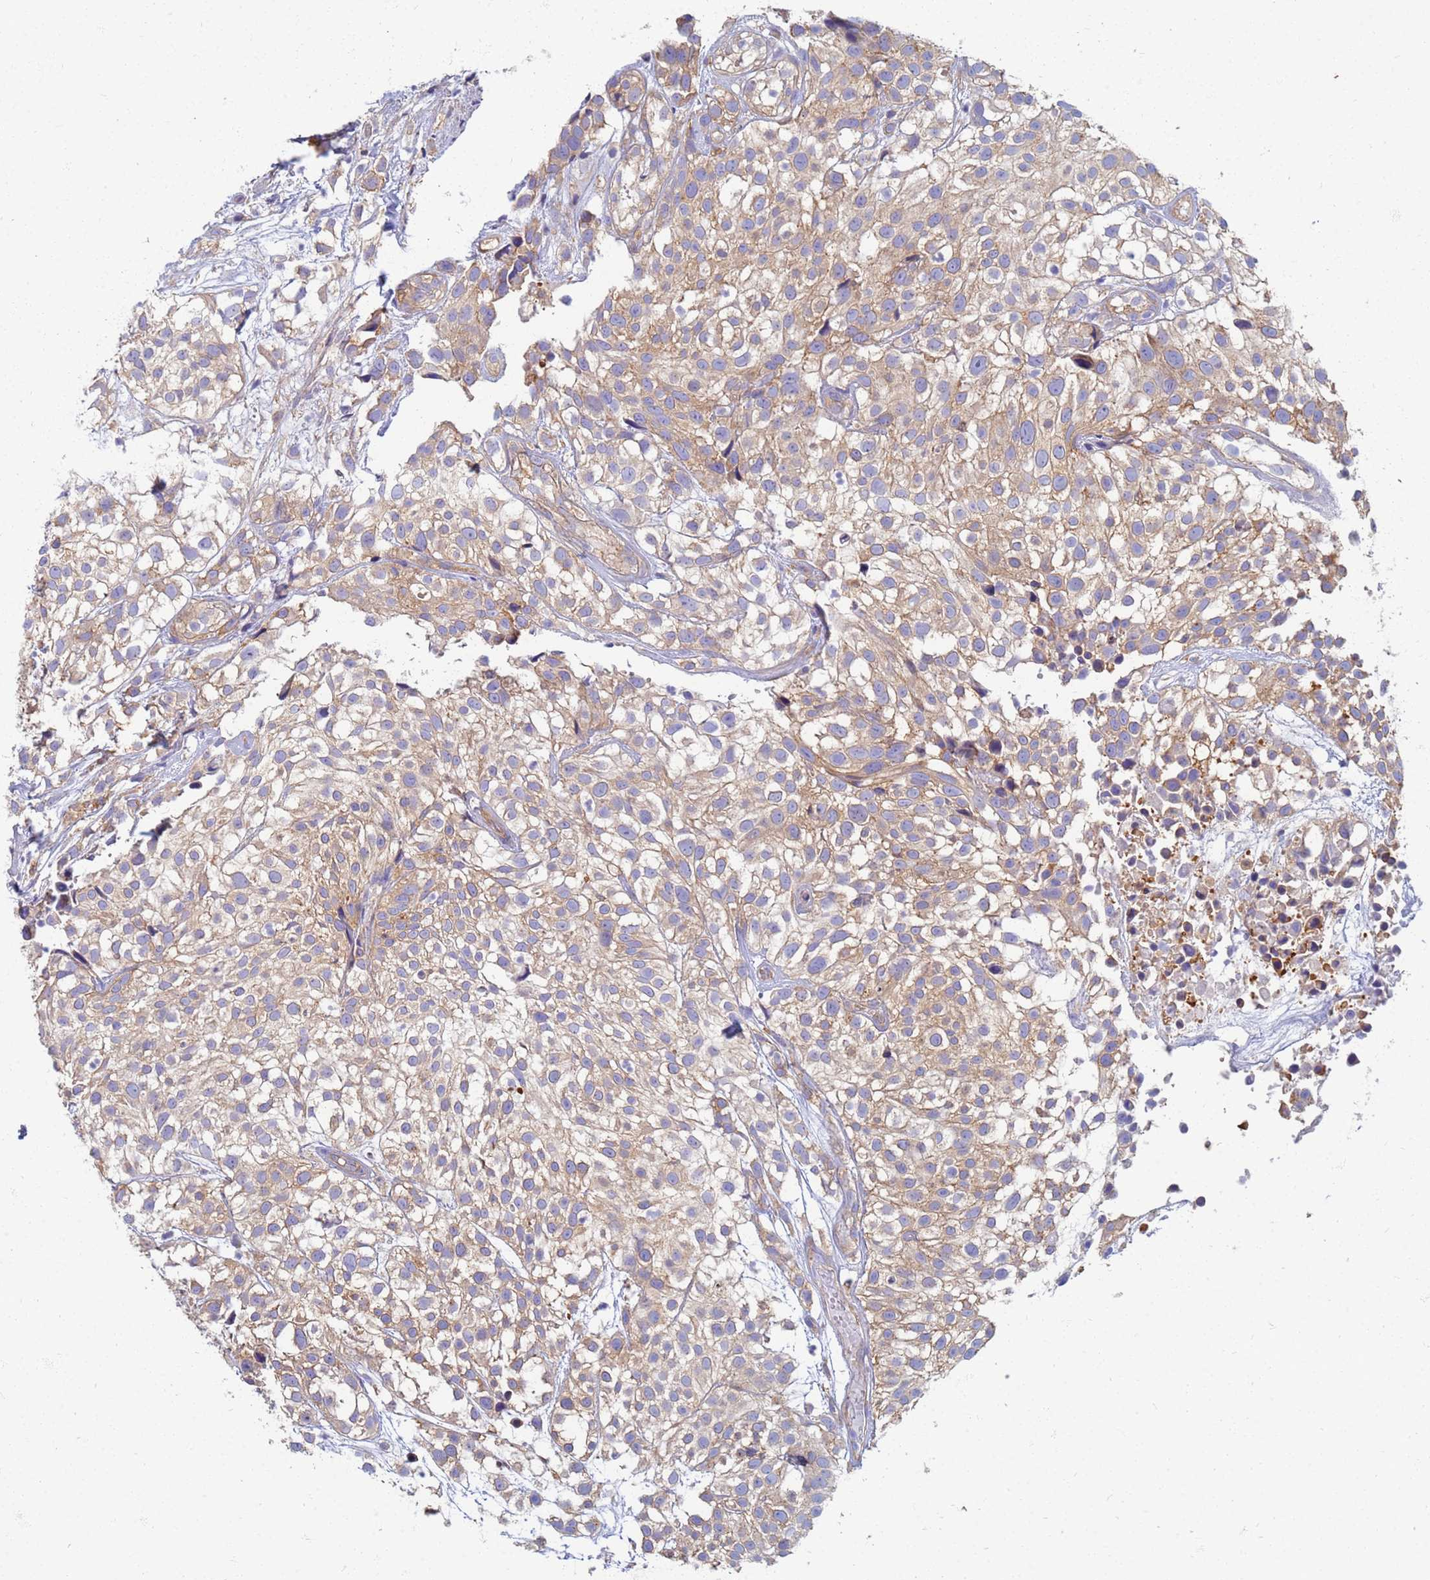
{"staining": {"intensity": "moderate", "quantity": "25%-75%", "location": "cytoplasmic/membranous"}, "tissue": "urothelial cancer", "cell_type": "Tumor cells", "image_type": "cancer", "snomed": [{"axis": "morphology", "description": "Urothelial carcinoma, High grade"}, {"axis": "topography", "description": "Urinary bladder"}], "caption": "DAB immunohistochemical staining of urothelial cancer shows moderate cytoplasmic/membranous protein expression in approximately 25%-75% of tumor cells.", "gene": "EEA1", "patient": {"sex": "male", "age": 56}}